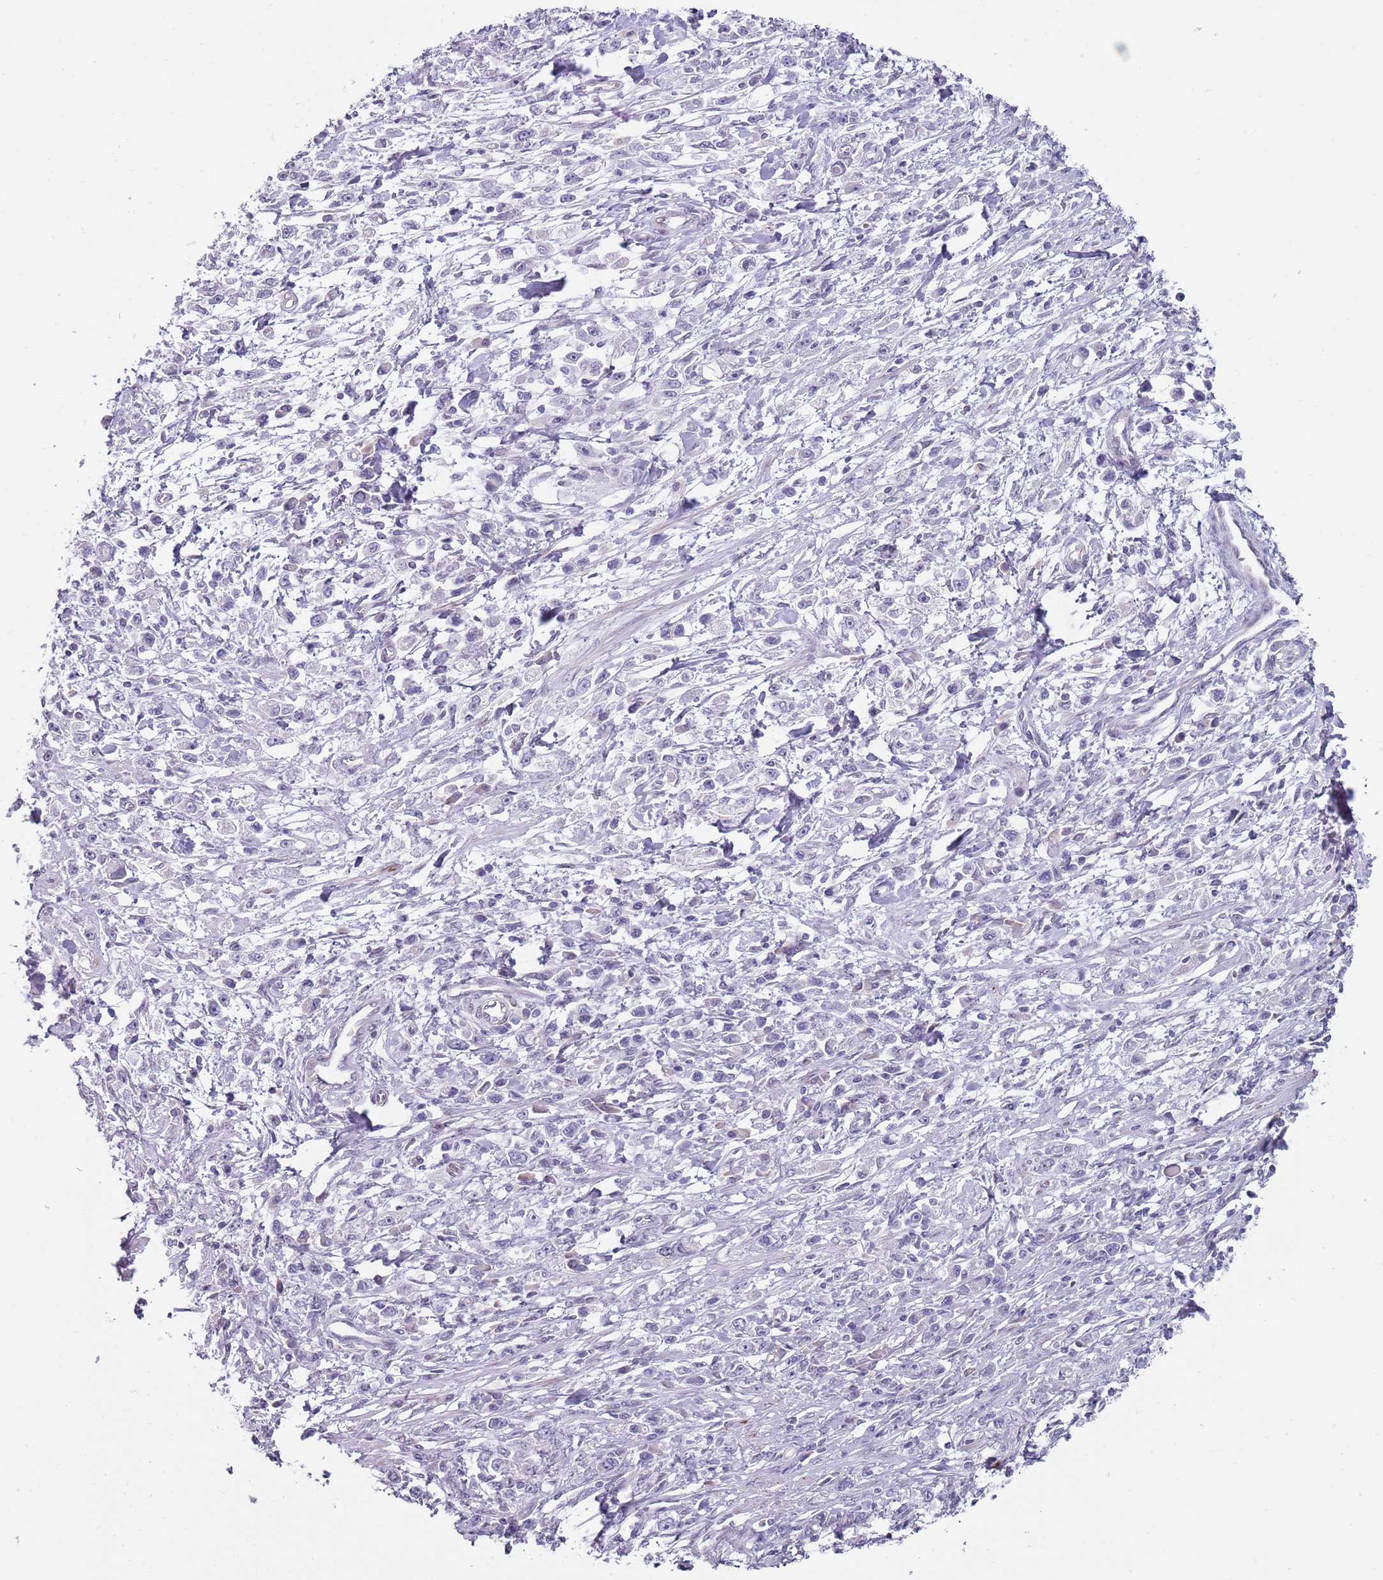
{"staining": {"intensity": "negative", "quantity": "none", "location": "none"}, "tissue": "stomach cancer", "cell_type": "Tumor cells", "image_type": "cancer", "snomed": [{"axis": "morphology", "description": "Adenocarcinoma, NOS"}, {"axis": "topography", "description": "Stomach"}], "caption": "Histopathology image shows no significant protein staining in tumor cells of adenocarcinoma (stomach). Brightfield microscopy of immunohistochemistry (IHC) stained with DAB (brown) and hematoxylin (blue), captured at high magnification.", "gene": "NBPF3", "patient": {"sex": "female", "age": 59}}